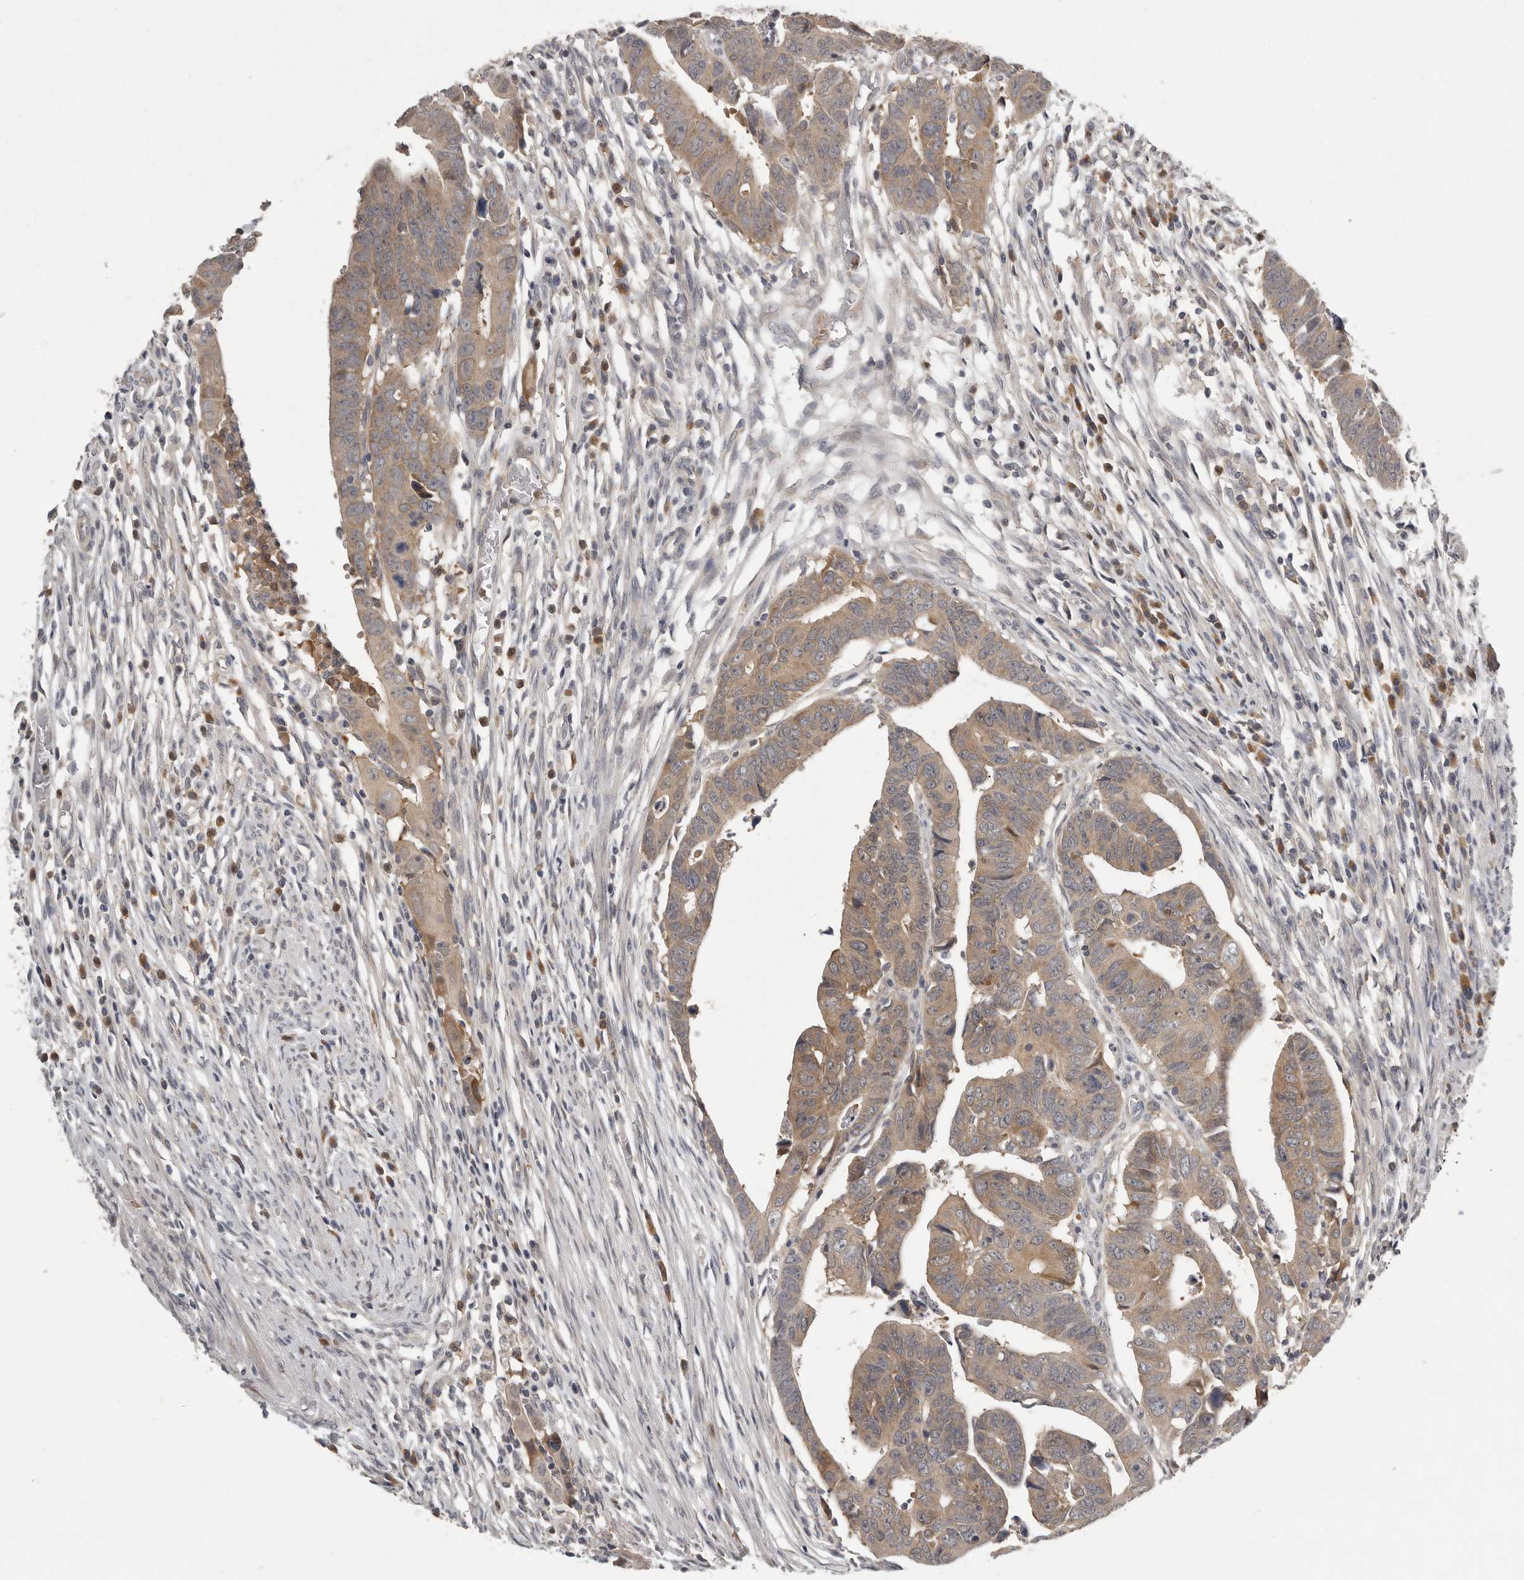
{"staining": {"intensity": "weak", "quantity": ">75%", "location": "cytoplasmic/membranous"}, "tissue": "colorectal cancer", "cell_type": "Tumor cells", "image_type": "cancer", "snomed": [{"axis": "morphology", "description": "Adenocarcinoma, NOS"}, {"axis": "topography", "description": "Rectum"}], "caption": "IHC image of neoplastic tissue: colorectal cancer stained using immunohistochemistry (IHC) shows low levels of weak protein expression localized specifically in the cytoplasmic/membranous of tumor cells, appearing as a cytoplasmic/membranous brown color.", "gene": "RALGPS2", "patient": {"sex": "female", "age": 65}}